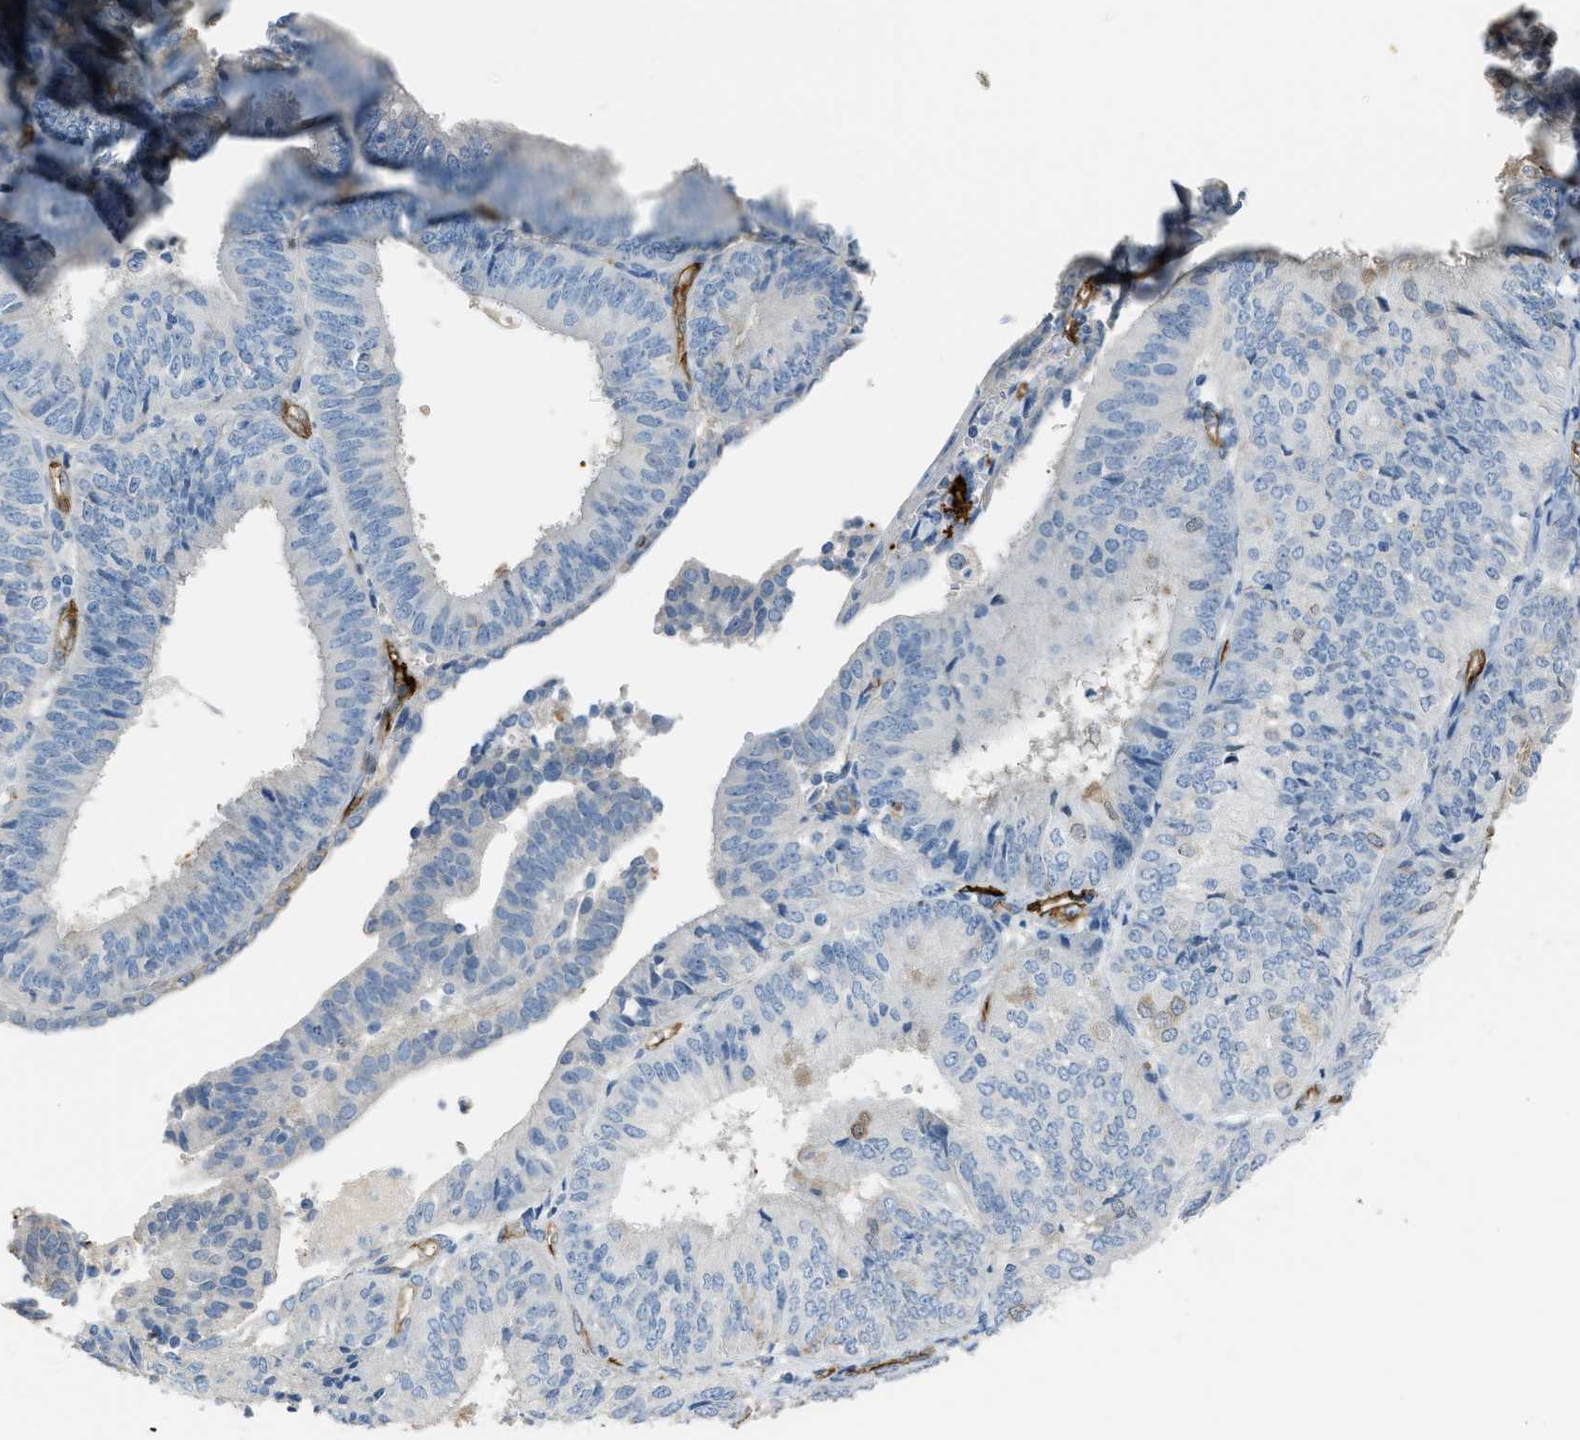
{"staining": {"intensity": "weak", "quantity": "<25%", "location": "cytoplasmic/membranous"}, "tissue": "endometrial cancer", "cell_type": "Tumor cells", "image_type": "cancer", "snomed": [{"axis": "morphology", "description": "Adenocarcinoma, NOS"}, {"axis": "topography", "description": "Endometrium"}], "caption": "This is an immunohistochemistry micrograph of adenocarcinoma (endometrial). There is no expression in tumor cells.", "gene": "SLC22A15", "patient": {"sex": "female", "age": 58}}